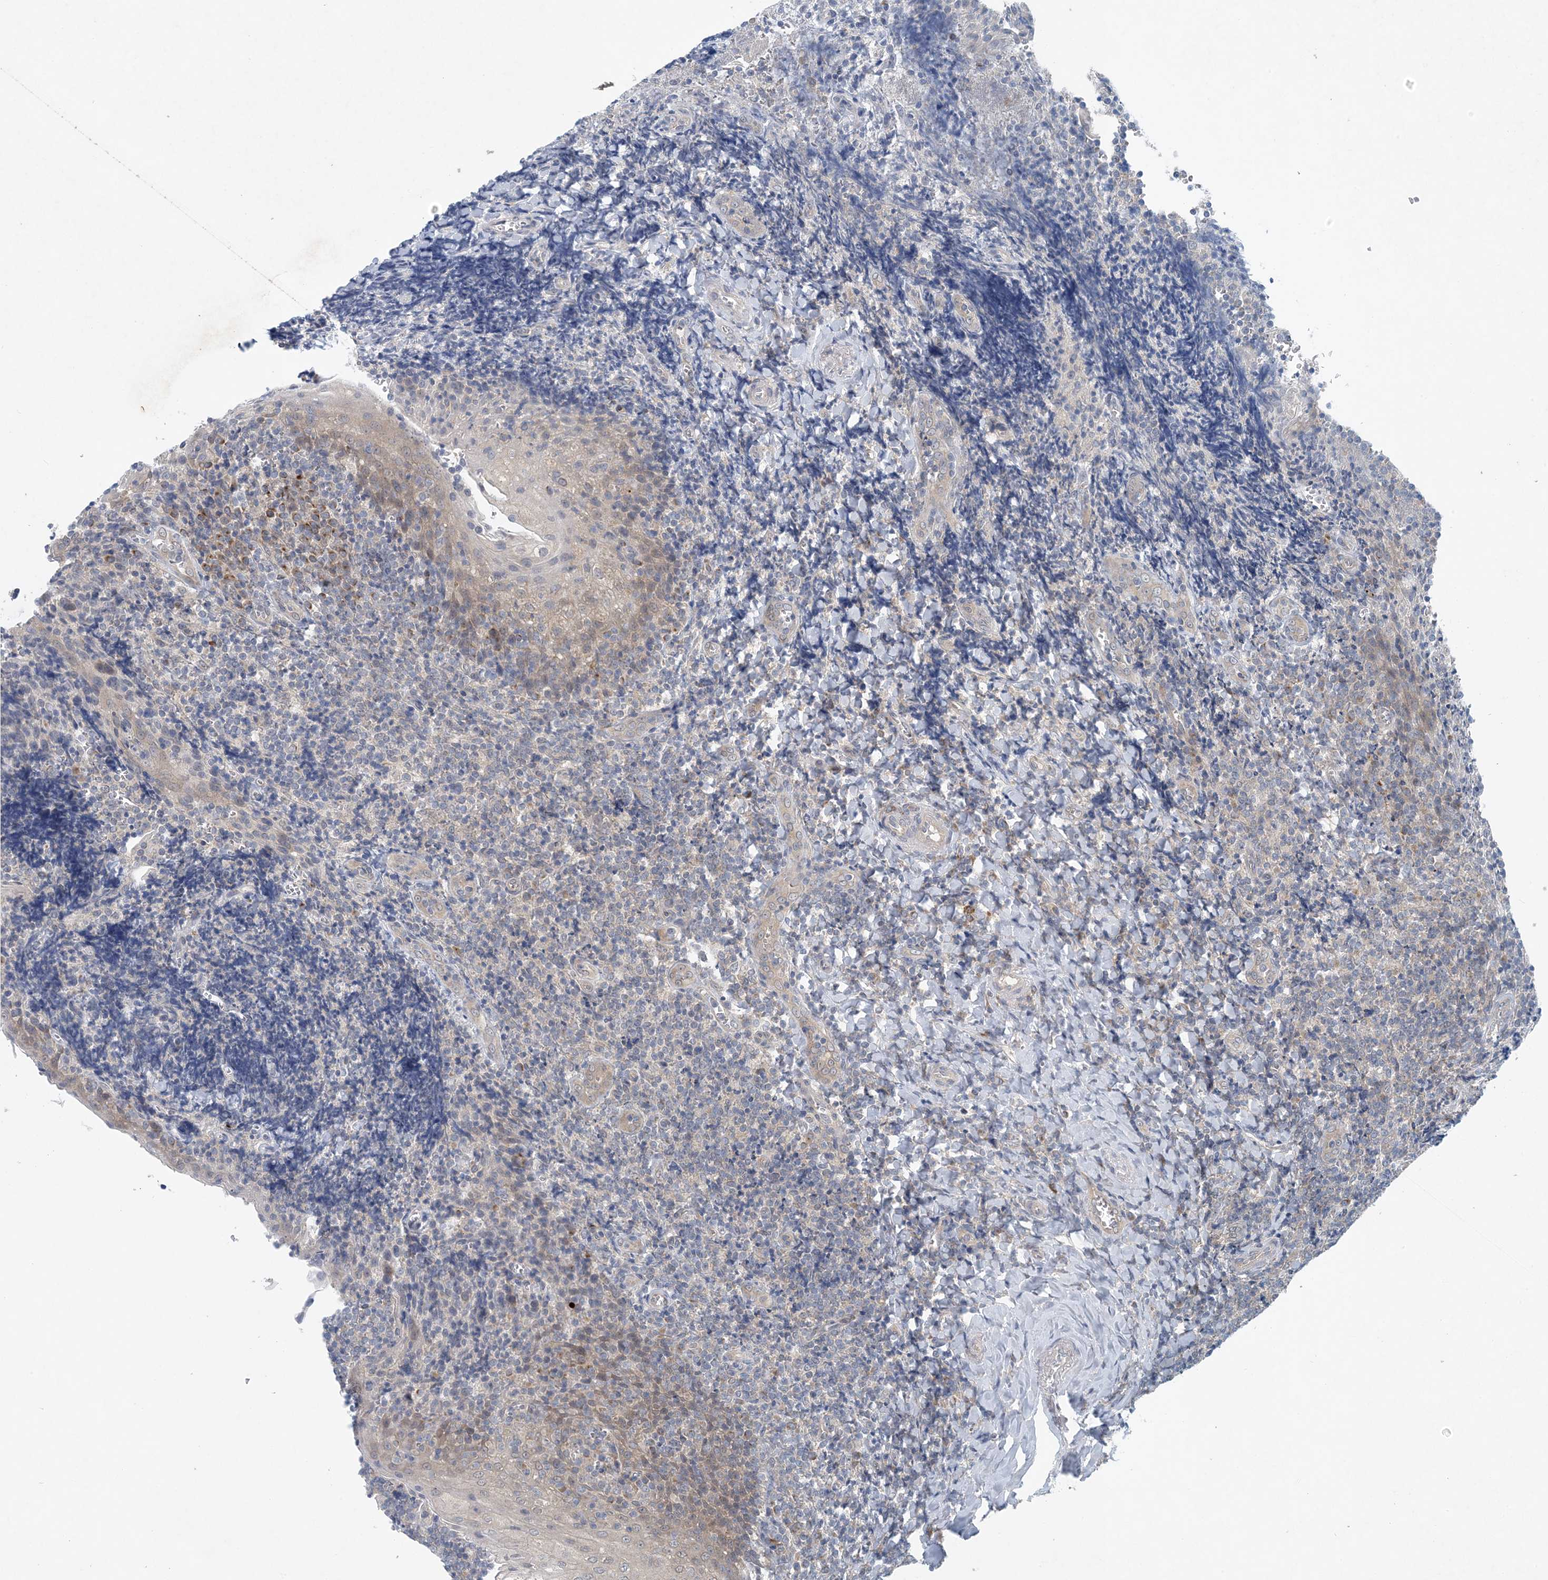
{"staining": {"intensity": "weak", "quantity": "25%-75%", "location": "cytoplasmic/membranous"}, "tissue": "tonsil", "cell_type": "Germinal center cells", "image_type": "normal", "snomed": [{"axis": "morphology", "description": "Normal tissue, NOS"}, {"axis": "topography", "description": "Tonsil"}], "caption": "IHC image of unremarkable tonsil stained for a protein (brown), which shows low levels of weak cytoplasmic/membranous staining in about 25%-75% of germinal center cells.", "gene": "HIKESHI", "patient": {"sex": "male", "age": 27}}